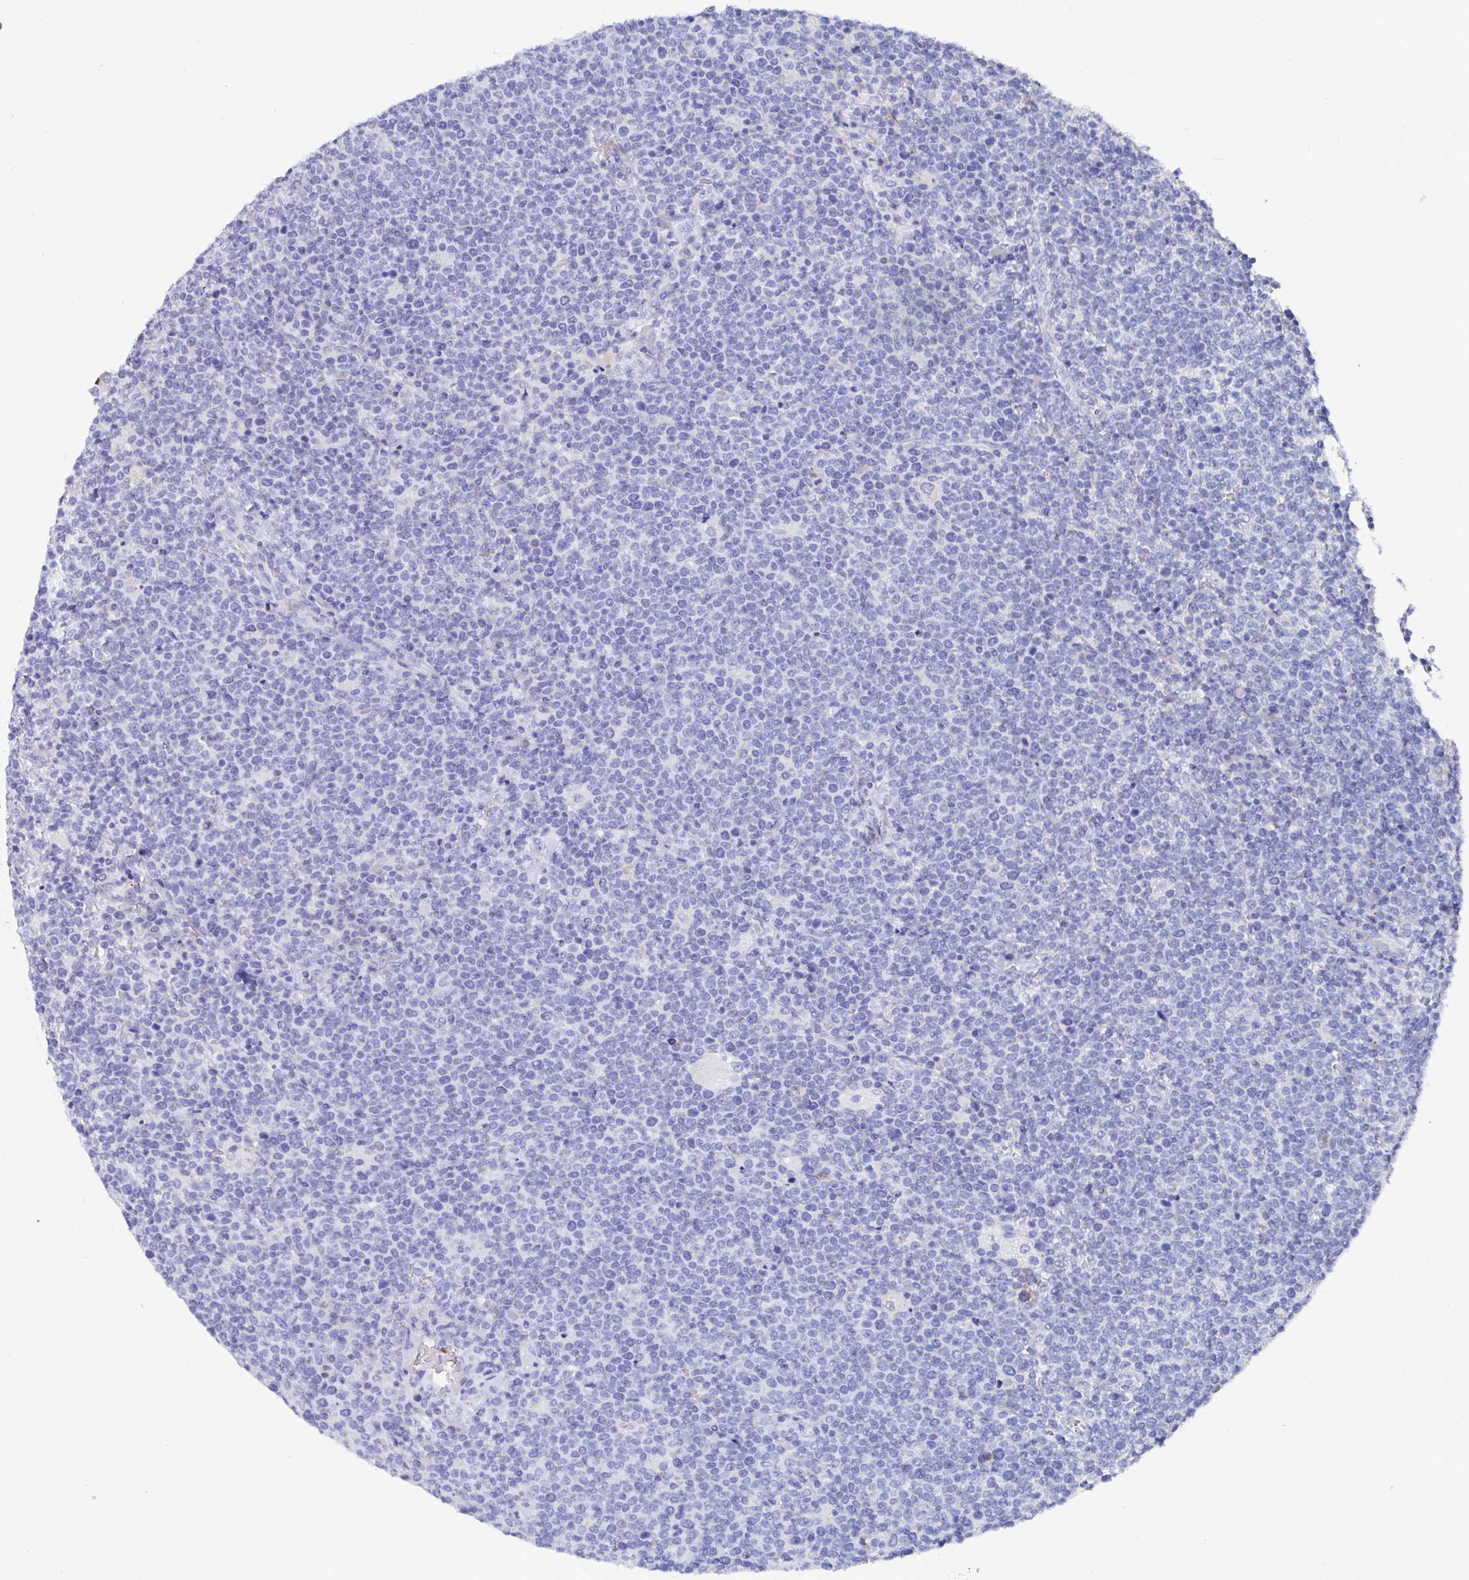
{"staining": {"intensity": "negative", "quantity": "none", "location": "none"}, "tissue": "lymphoma", "cell_type": "Tumor cells", "image_type": "cancer", "snomed": [{"axis": "morphology", "description": "Malignant lymphoma, non-Hodgkin's type, High grade"}, {"axis": "topography", "description": "Lymph node"}], "caption": "High power microscopy photomicrograph of an immunohistochemistry (IHC) micrograph of lymphoma, revealing no significant staining in tumor cells.", "gene": "CLDN8", "patient": {"sex": "male", "age": 61}}